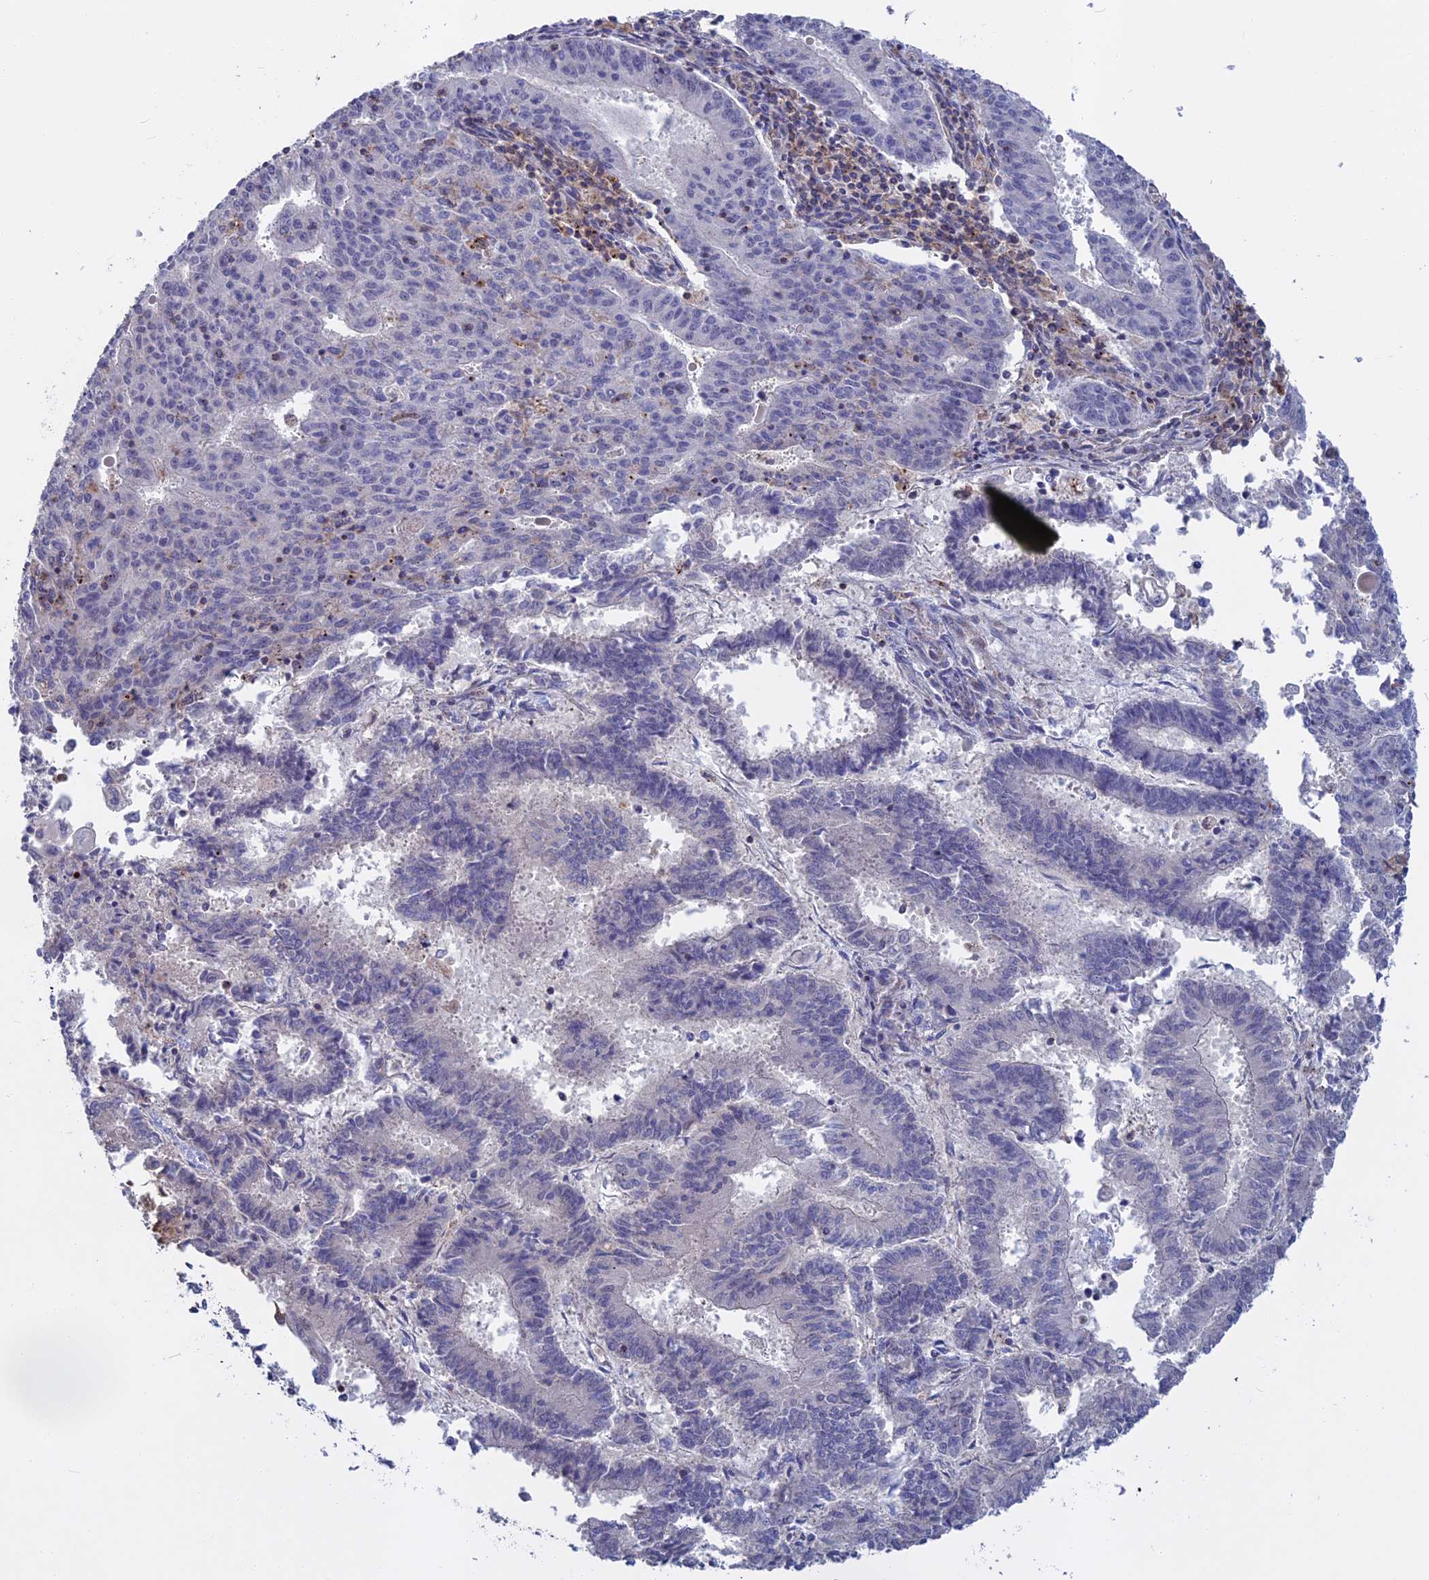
{"staining": {"intensity": "negative", "quantity": "none", "location": "none"}, "tissue": "endometrial cancer", "cell_type": "Tumor cells", "image_type": "cancer", "snomed": [{"axis": "morphology", "description": "Adenocarcinoma, NOS"}, {"axis": "topography", "description": "Endometrium"}], "caption": "Immunohistochemistry of endometrial adenocarcinoma reveals no expression in tumor cells. Nuclei are stained in blue.", "gene": "LYPD5", "patient": {"sex": "female", "age": 59}}